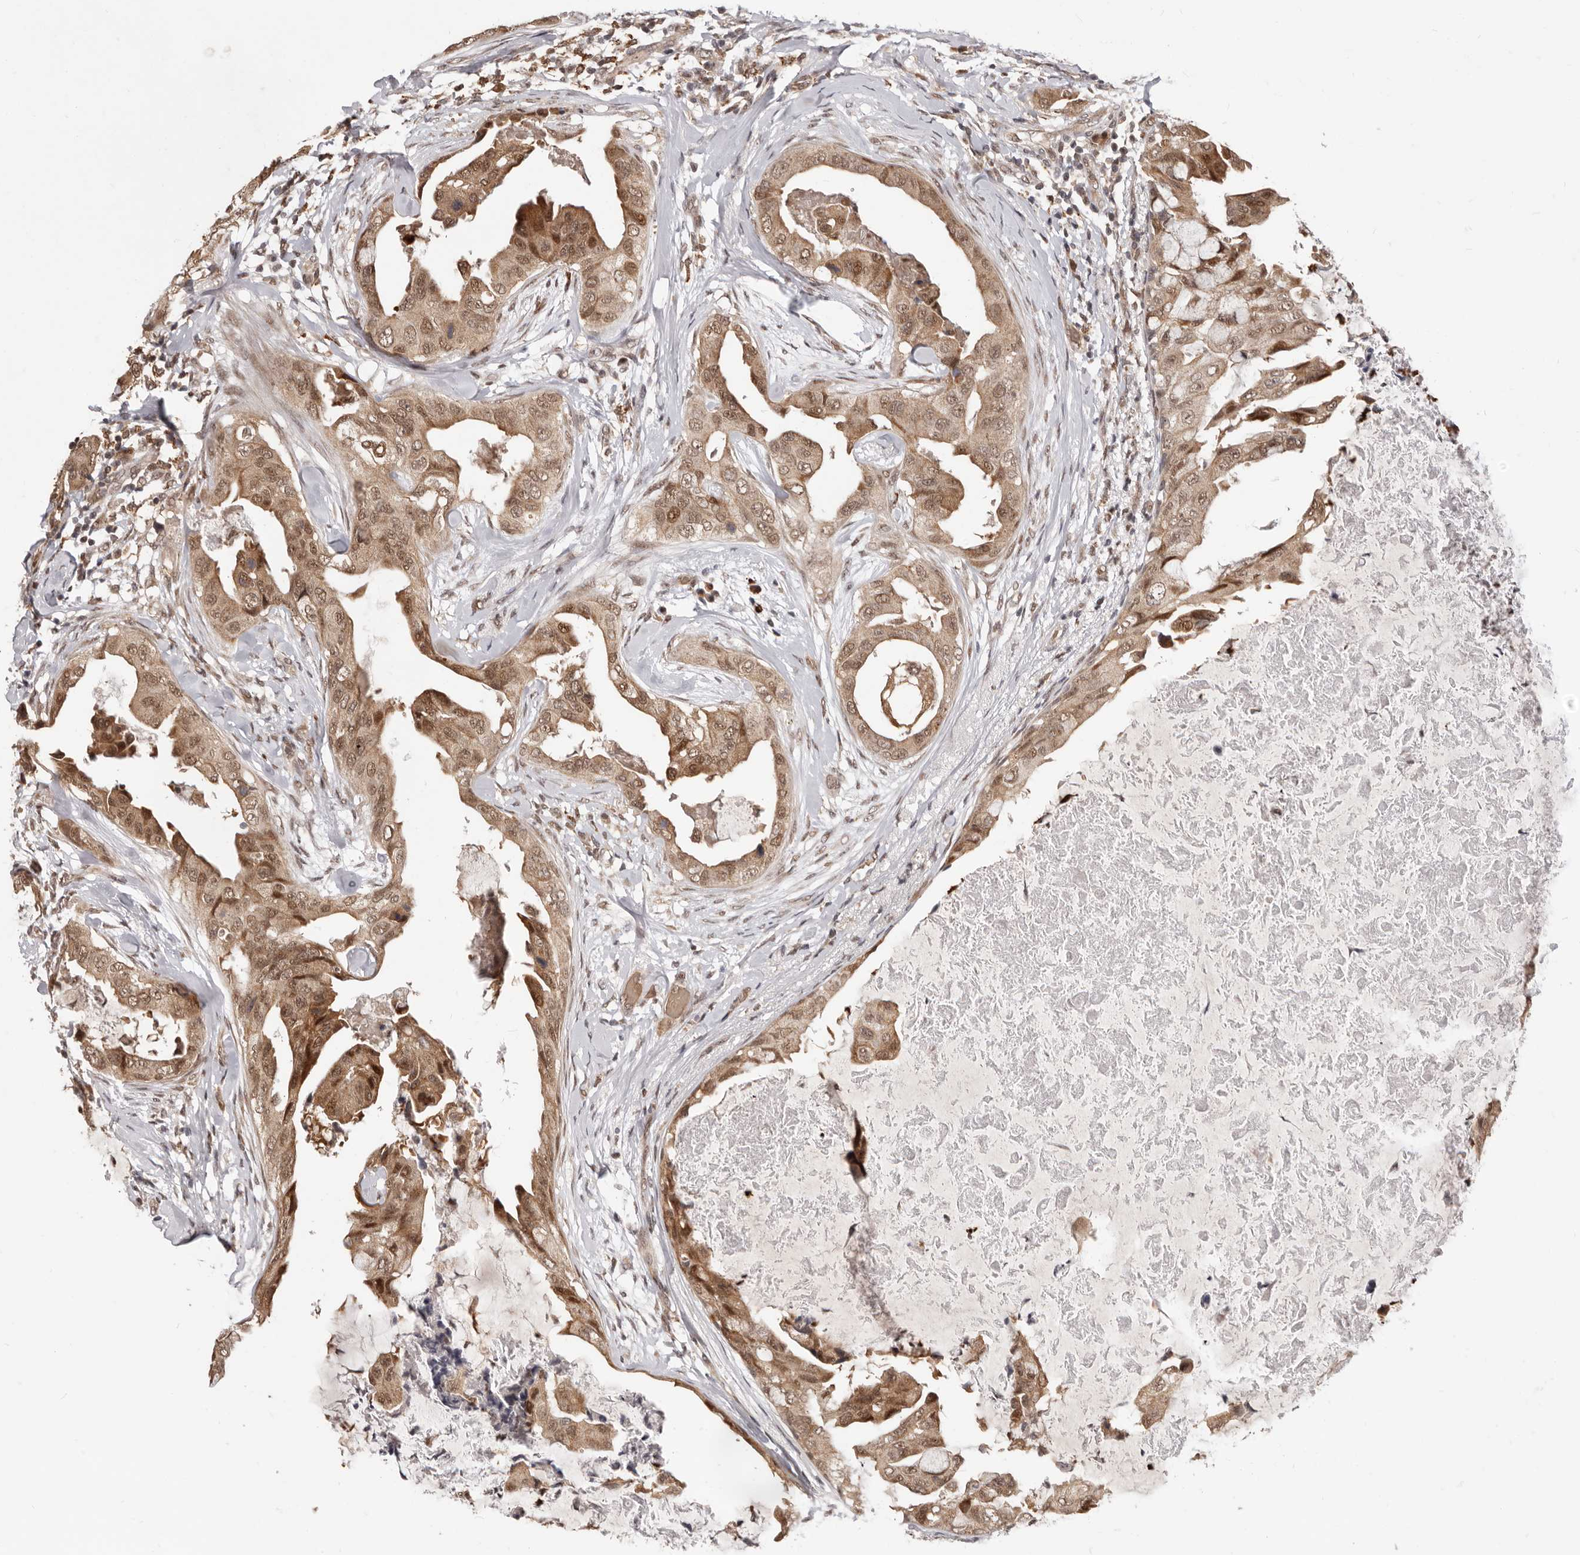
{"staining": {"intensity": "moderate", "quantity": ">75%", "location": "cytoplasmic/membranous,nuclear"}, "tissue": "breast cancer", "cell_type": "Tumor cells", "image_type": "cancer", "snomed": [{"axis": "morphology", "description": "Duct carcinoma"}, {"axis": "topography", "description": "Breast"}], "caption": "Immunohistochemistry staining of breast intraductal carcinoma, which reveals medium levels of moderate cytoplasmic/membranous and nuclear expression in about >75% of tumor cells indicating moderate cytoplasmic/membranous and nuclear protein staining. The staining was performed using DAB (brown) for protein detection and nuclei were counterstained in hematoxylin (blue).", "gene": "NCOA3", "patient": {"sex": "female", "age": 40}}